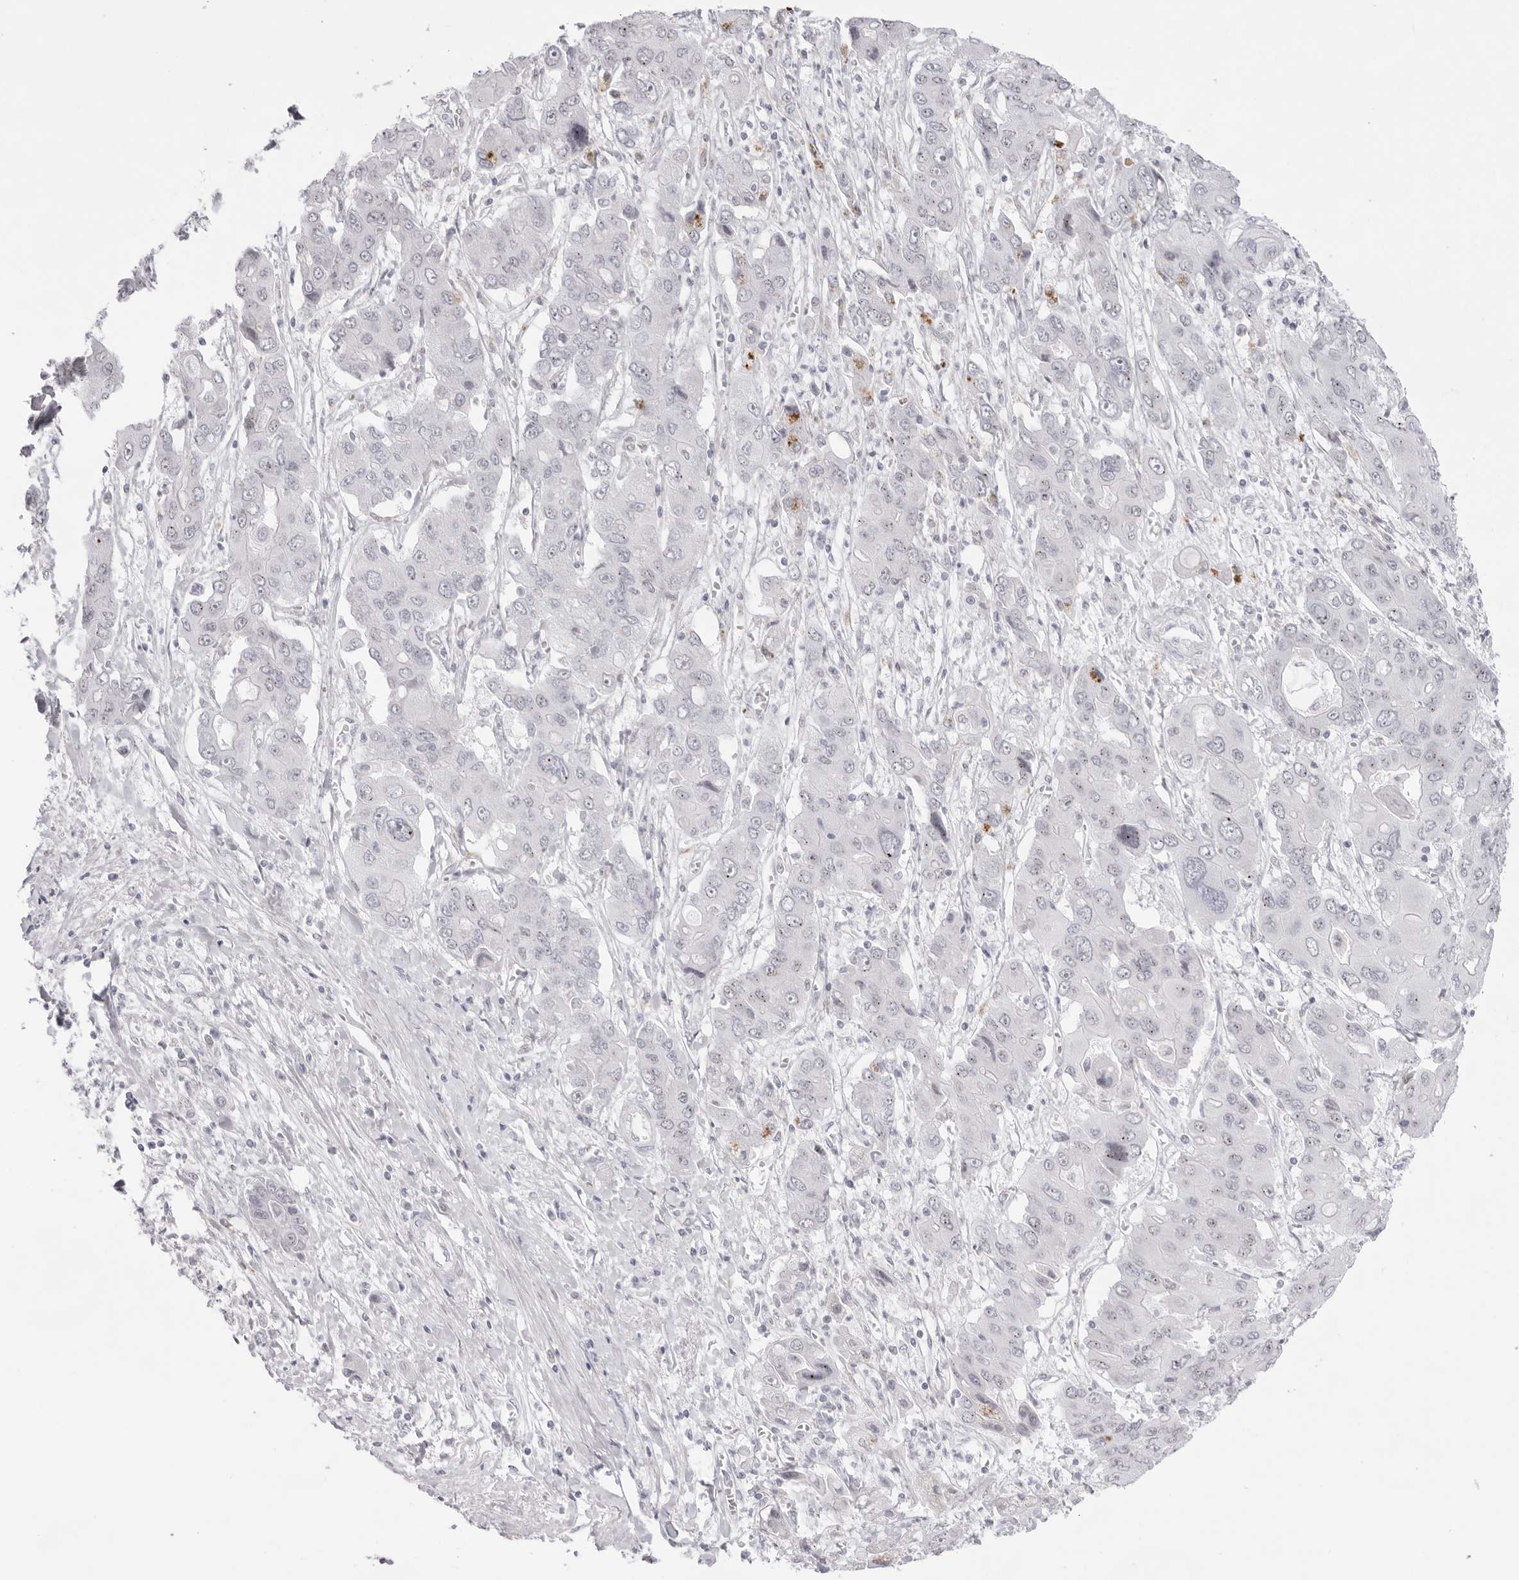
{"staining": {"intensity": "negative", "quantity": "none", "location": "none"}, "tissue": "liver cancer", "cell_type": "Tumor cells", "image_type": "cancer", "snomed": [{"axis": "morphology", "description": "Cholangiocarcinoma"}, {"axis": "topography", "description": "Liver"}], "caption": "The immunohistochemistry (IHC) image has no significant staining in tumor cells of liver cholangiocarcinoma tissue.", "gene": "KLK12", "patient": {"sex": "male", "age": 67}}